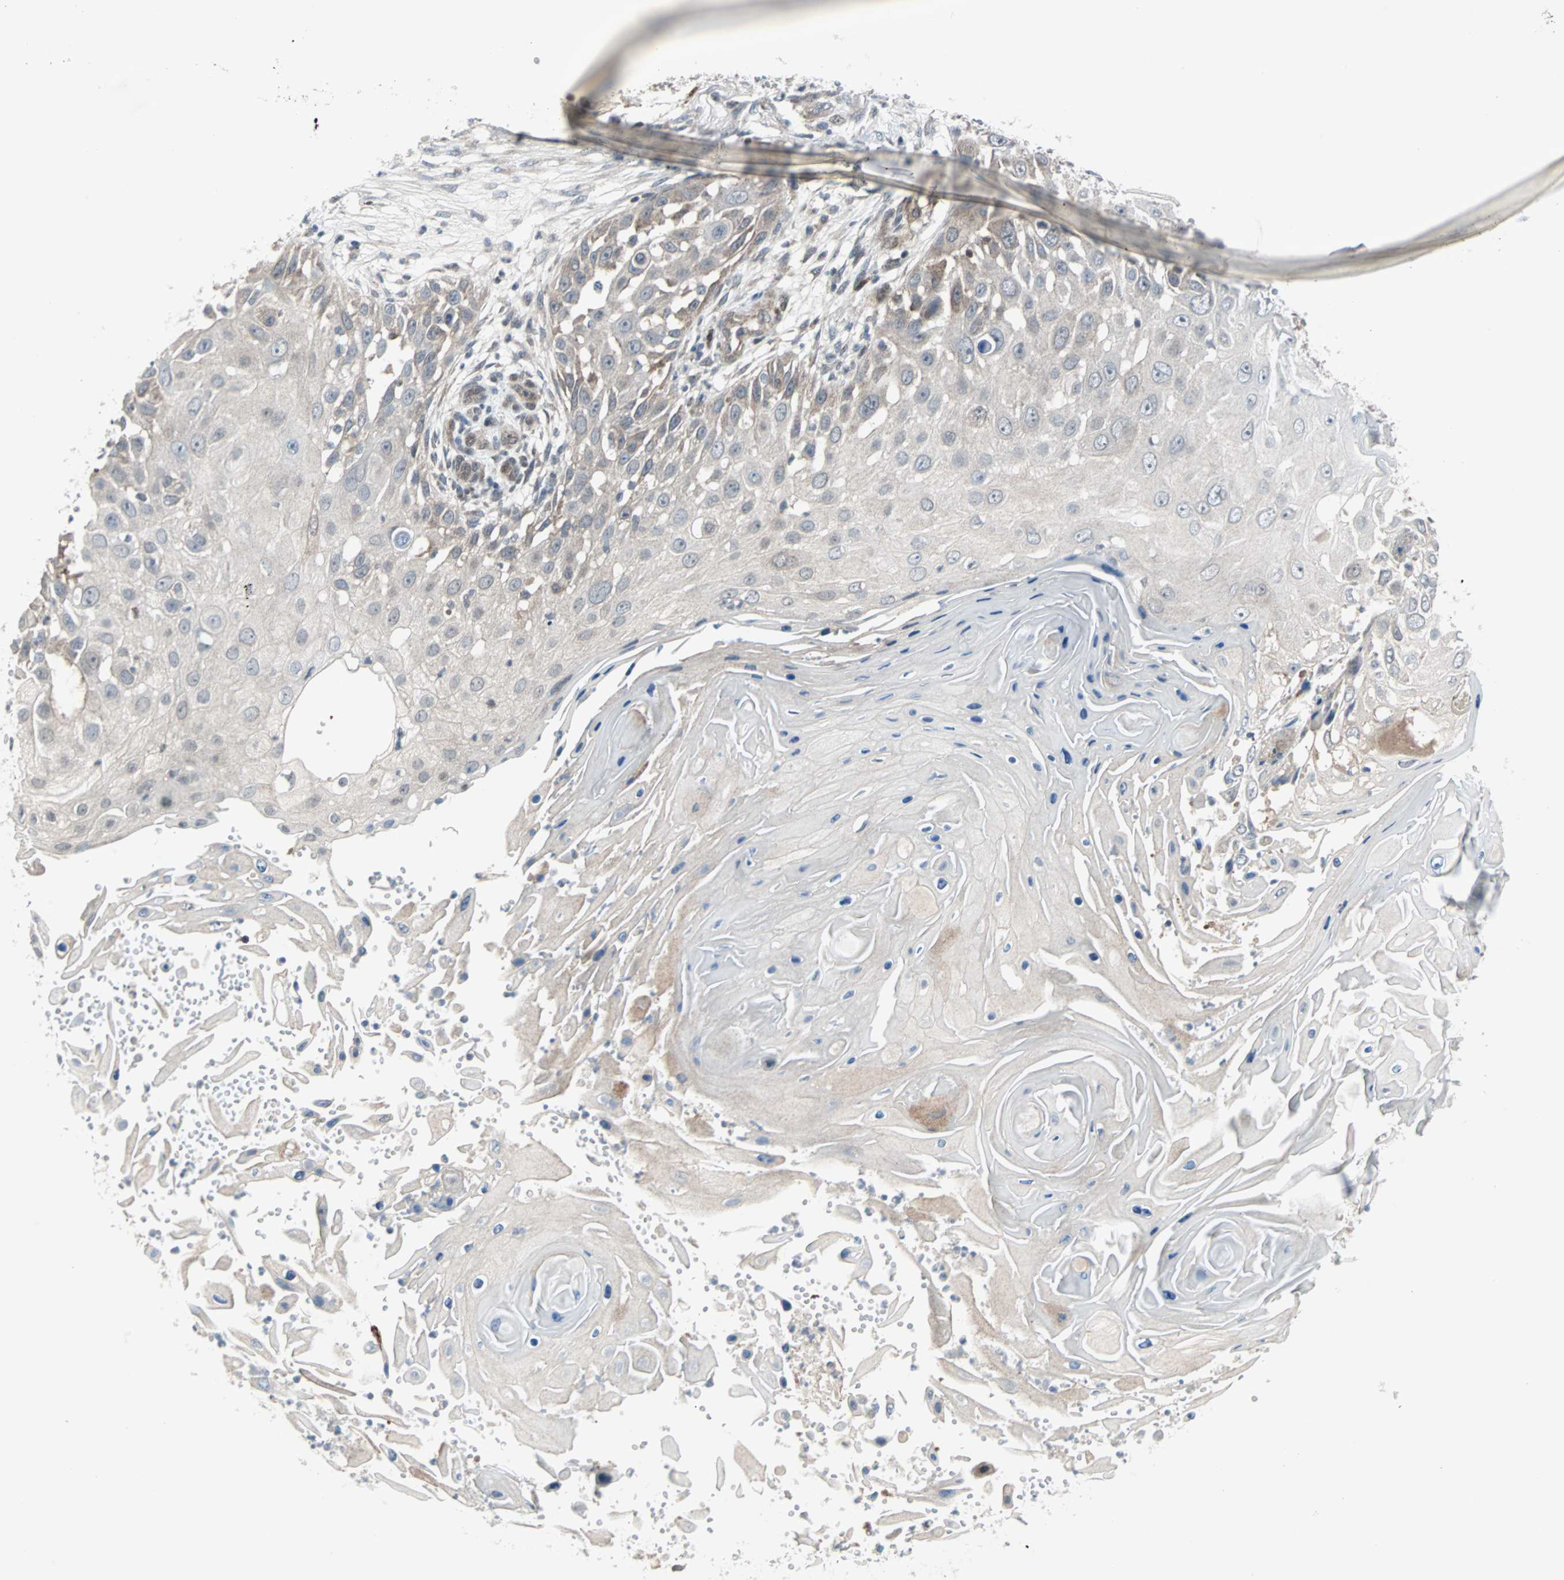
{"staining": {"intensity": "negative", "quantity": "none", "location": "none"}, "tissue": "skin cancer", "cell_type": "Tumor cells", "image_type": "cancer", "snomed": [{"axis": "morphology", "description": "Squamous cell carcinoma, NOS"}, {"axis": "topography", "description": "Skin"}], "caption": "The IHC photomicrograph has no significant positivity in tumor cells of skin cancer (squamous cell carcinoma) tissue.", "gene": "CASP3", "patient": {"sex": "female", "age": 44}}